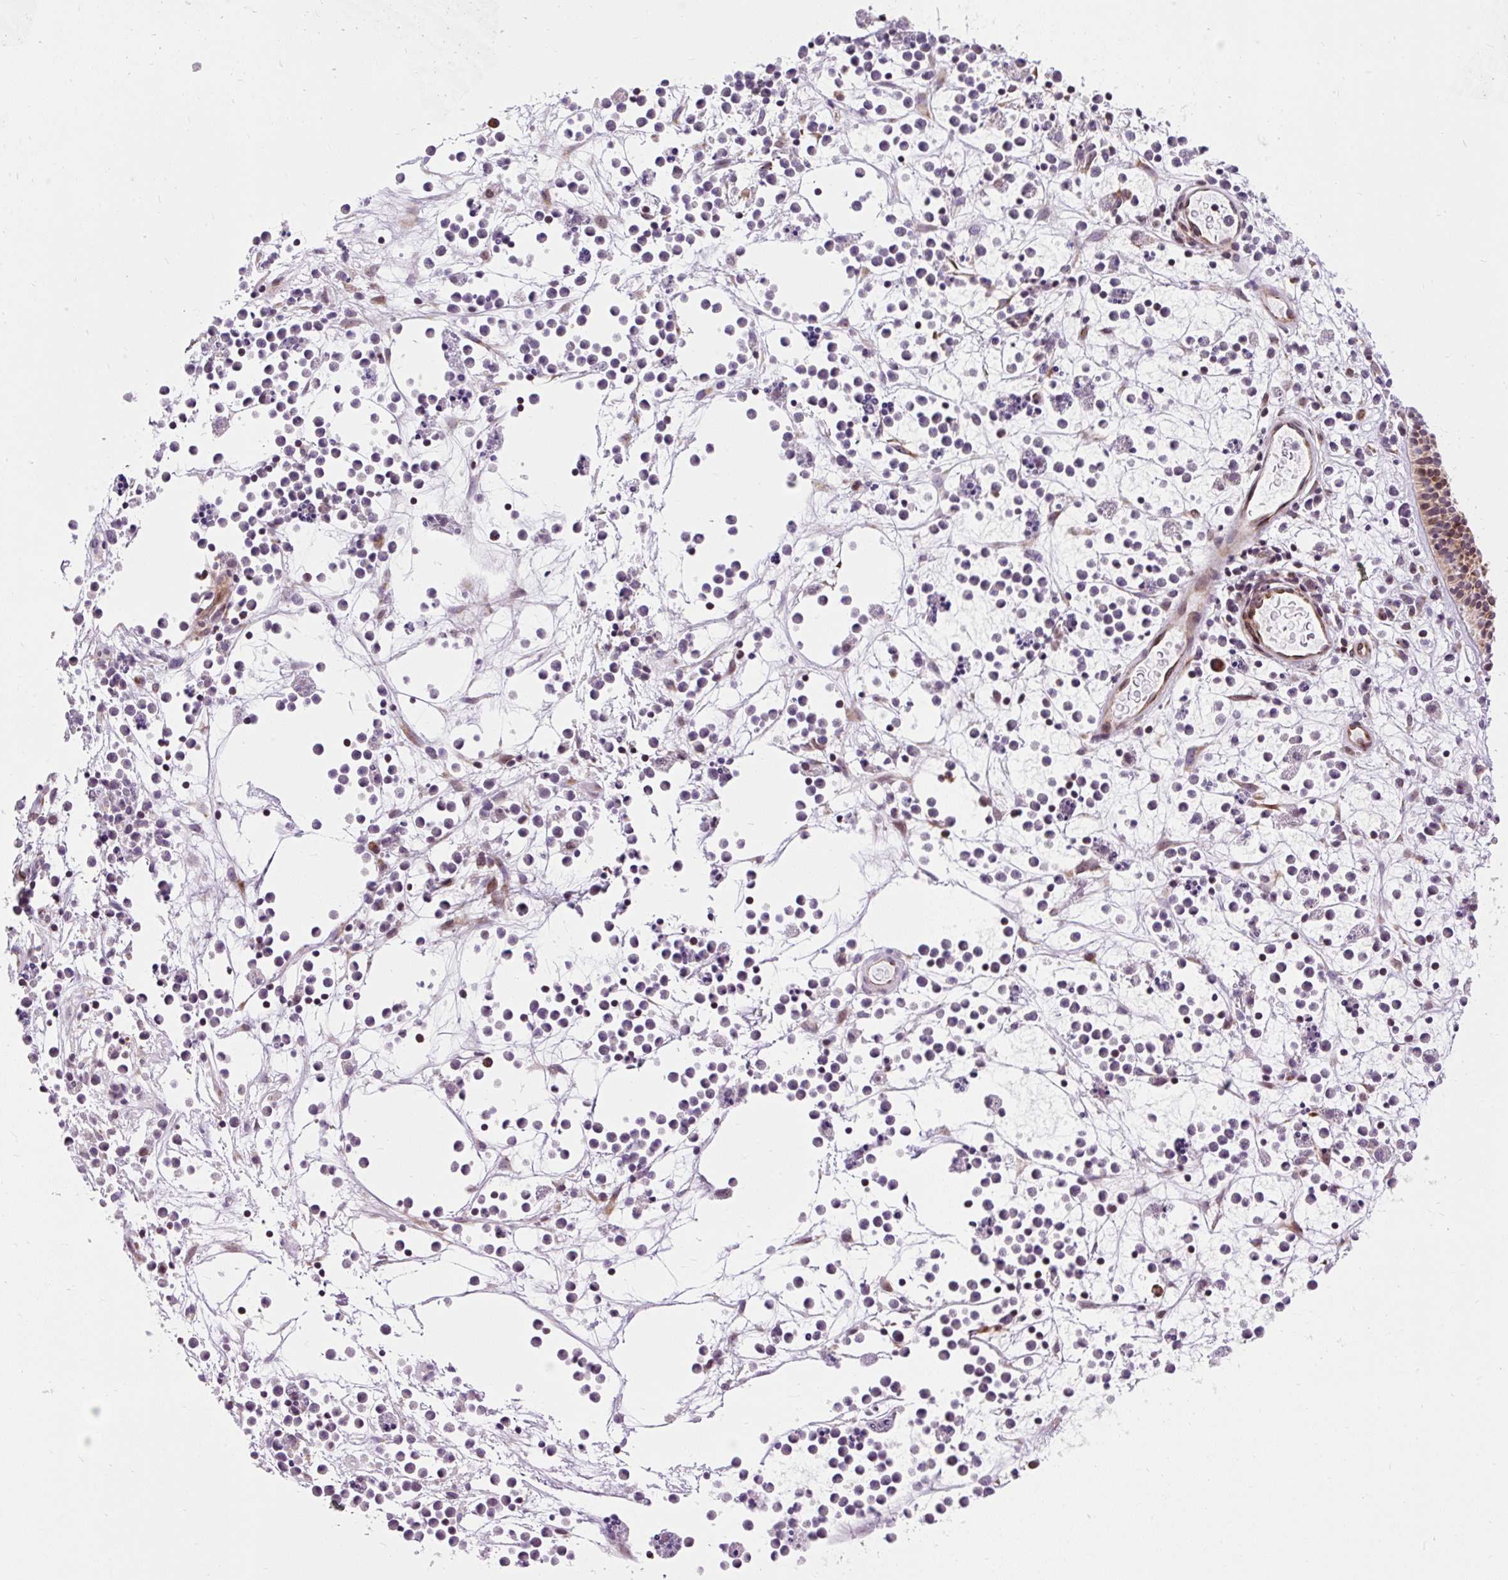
{"staining": {"intensity": "strong", "quantity": "25%-75%", "location": "cytoplasmic/membranous"}, "tissue": "nasopharynx", "cell_type": "Respiratory epithelial cells", "image_type": "normal", "snomed": [{"axis": "morphology", "description": "Normal tissue, NOS"}, {"axis": "topography", "description": "Nasopharynx"}], "caption": "Brown immunohistochemical staining in unremarkable nasopharynx exhibits strong cytoplasmic/membranous expression in about 25%-75% of respiratory epithelial cells. (DAB IHC with brightfield microscopy, high magnification).", "gene": "CISD3", "patient": {"sex": "male", "age": 56}}